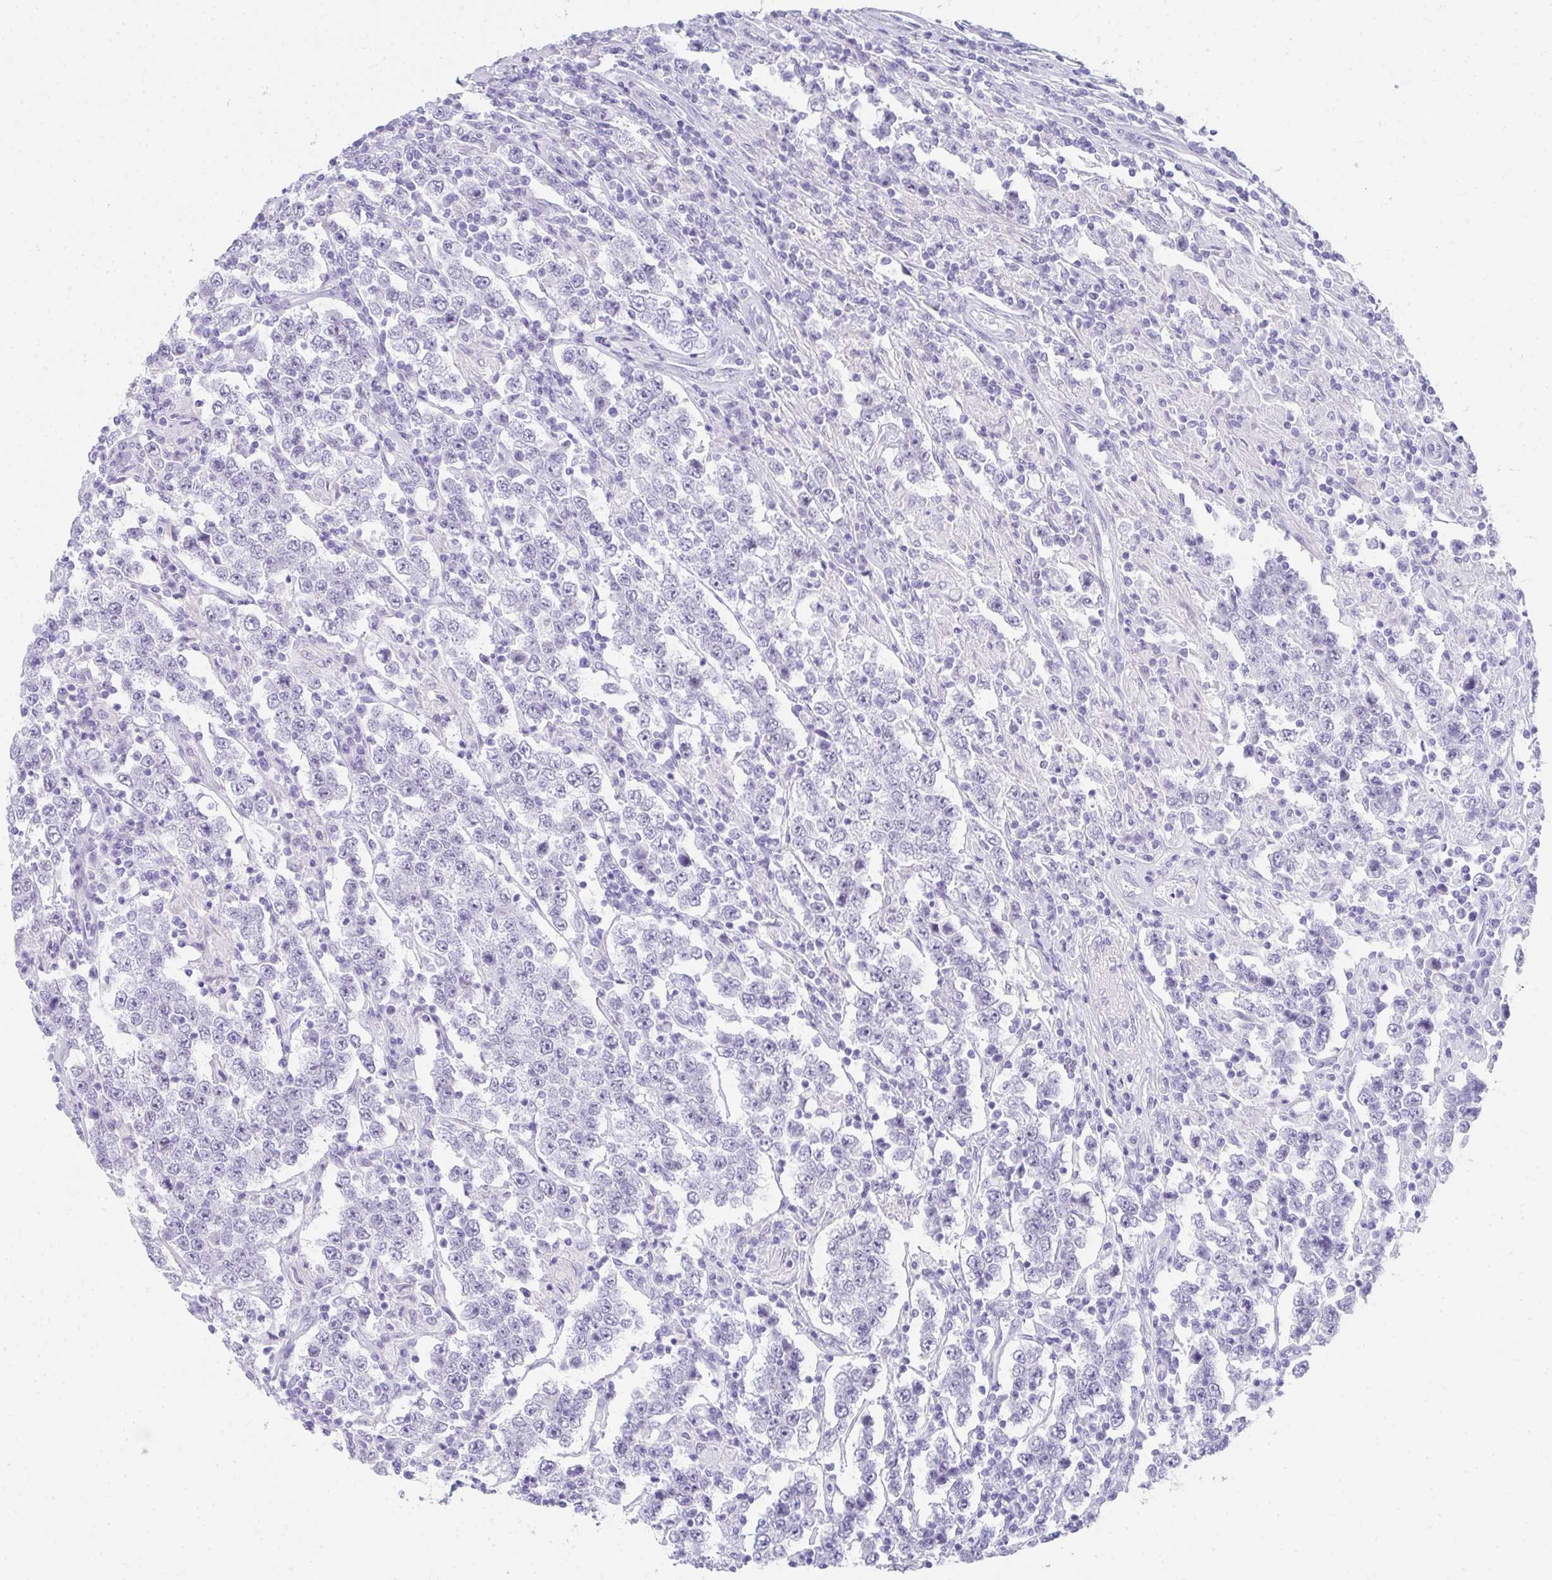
{"staining": {"intensity": "negative", "quantity": "none", "location": "none"}, "tissue": "testis cancer", "cell_type": "Tumor cells", "image_type": "cancer", "snomed": [{"axis": "morphology", "description": "Normal tissue, NOS"}, {"axis": "morphology", "description": "Urothelial carcinoma, High grade"}, {"axis": "morphology", "description": "Seminoma, NOS"}, {"axis": "morphology", "description": "Carcinoma, Embryonal, NOS"}, {"axis": "topography", "description": "Urinary bladder"}, {"axis": "topography", "description": "Testis"}], "caption": "Immunohistochemistry (IHC) of testis cancer shows no expression in tumor cells.", "gene": "RLF", "patient": {"sex": "male", "age": 41}}